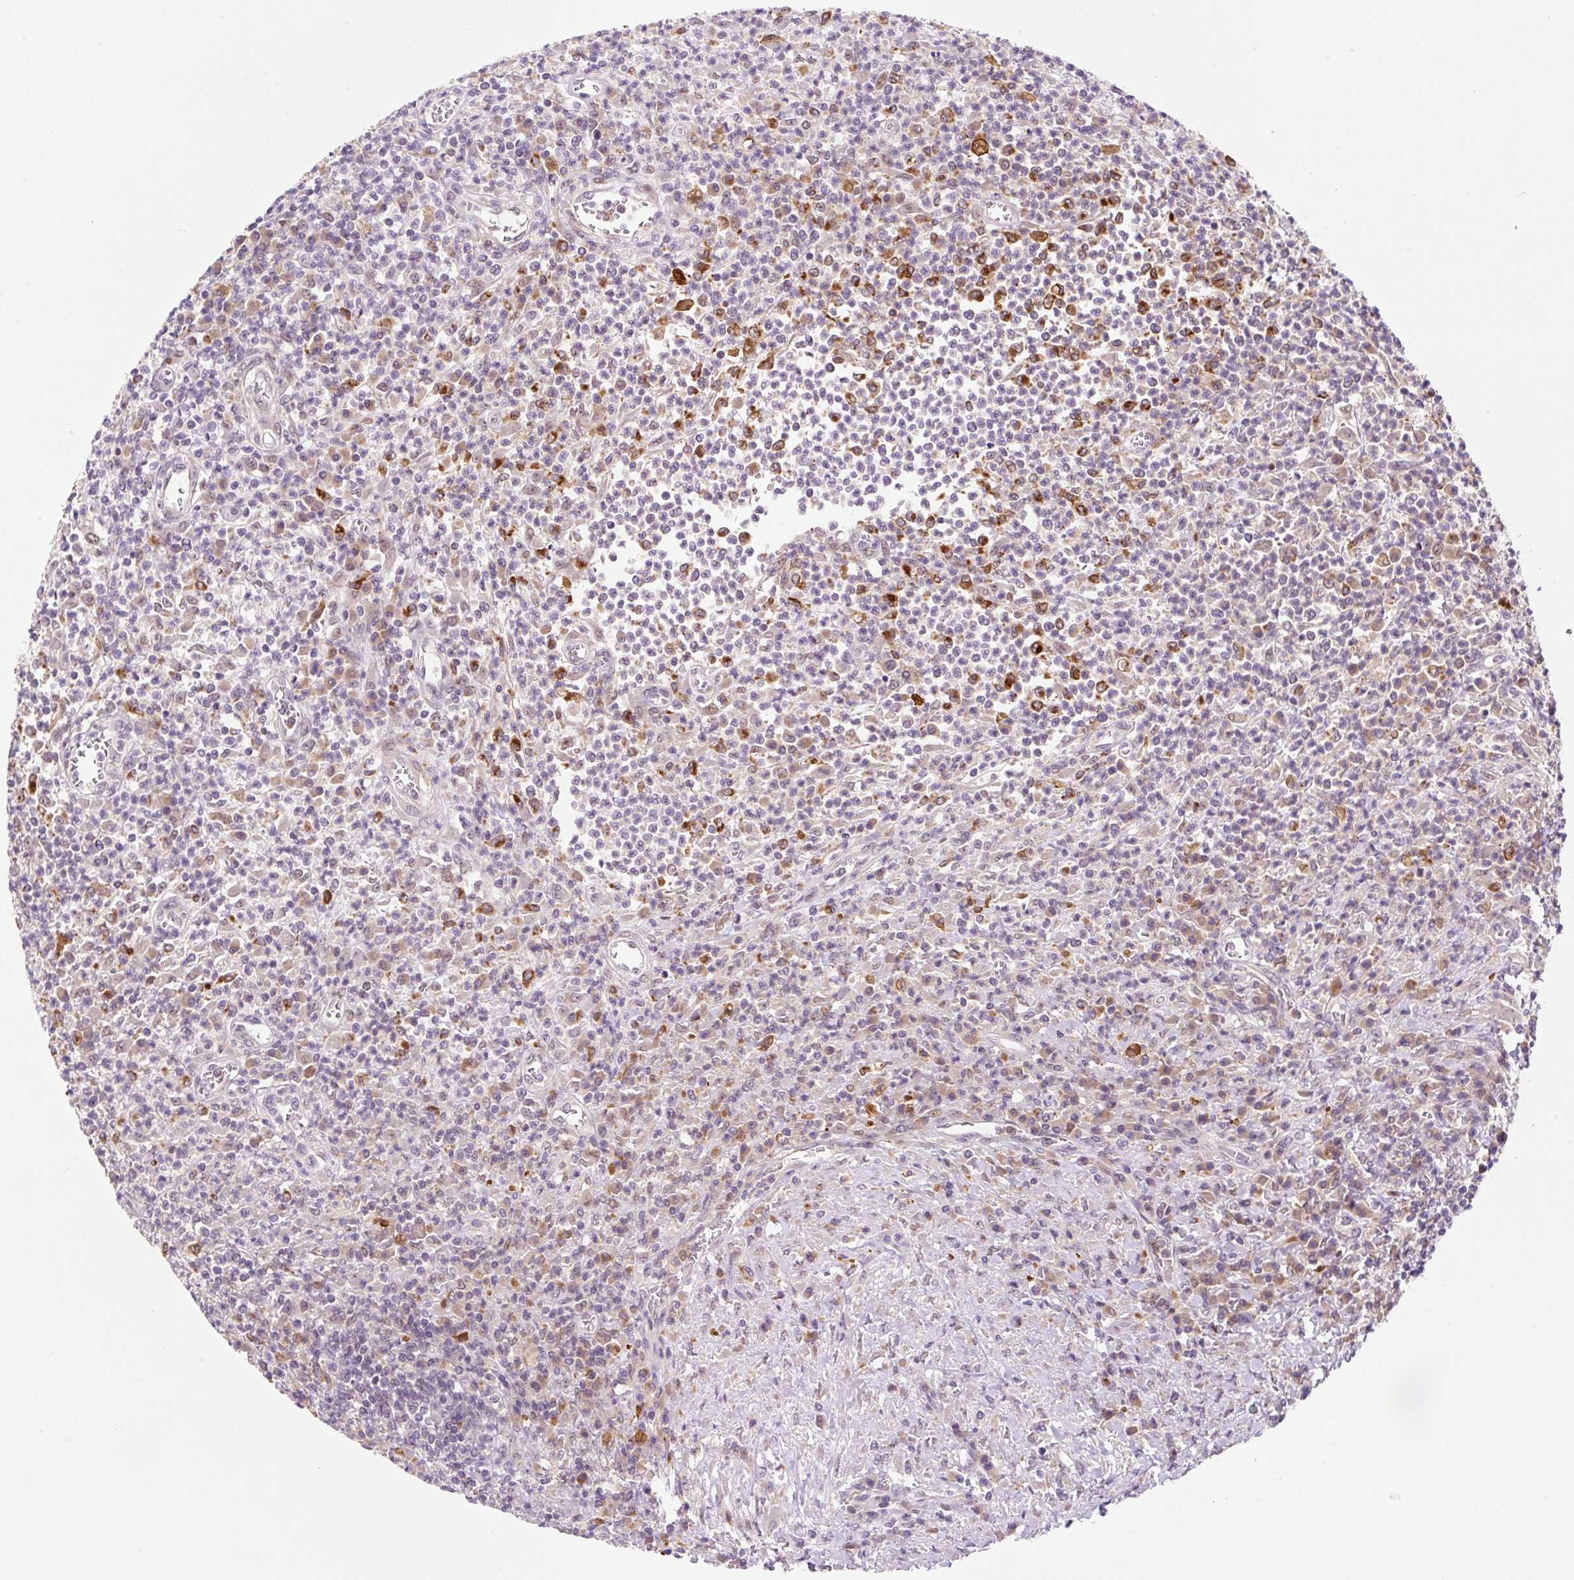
{"staining": {"intensity": "strong", "quantity": "<25%", "location": "cytoplasmic/membranous"}, "tissue": "colorectal cancer", "cell_type": "Tumor cells", "image_type": "cancer", "snomed": [{"axis": "morphology", "description": "Adenocarcinoma, NOS"}, {"axis": "topography", "description": "Colon"}], "caption": "Brown immunohistochemical staining in human colorectal cancer shows strong cytoplasmic/membranous expression in approximately <25% of tumor cells.", "gene": "CEBPZOS", "patient": {"sex": "male", "age": 67}}